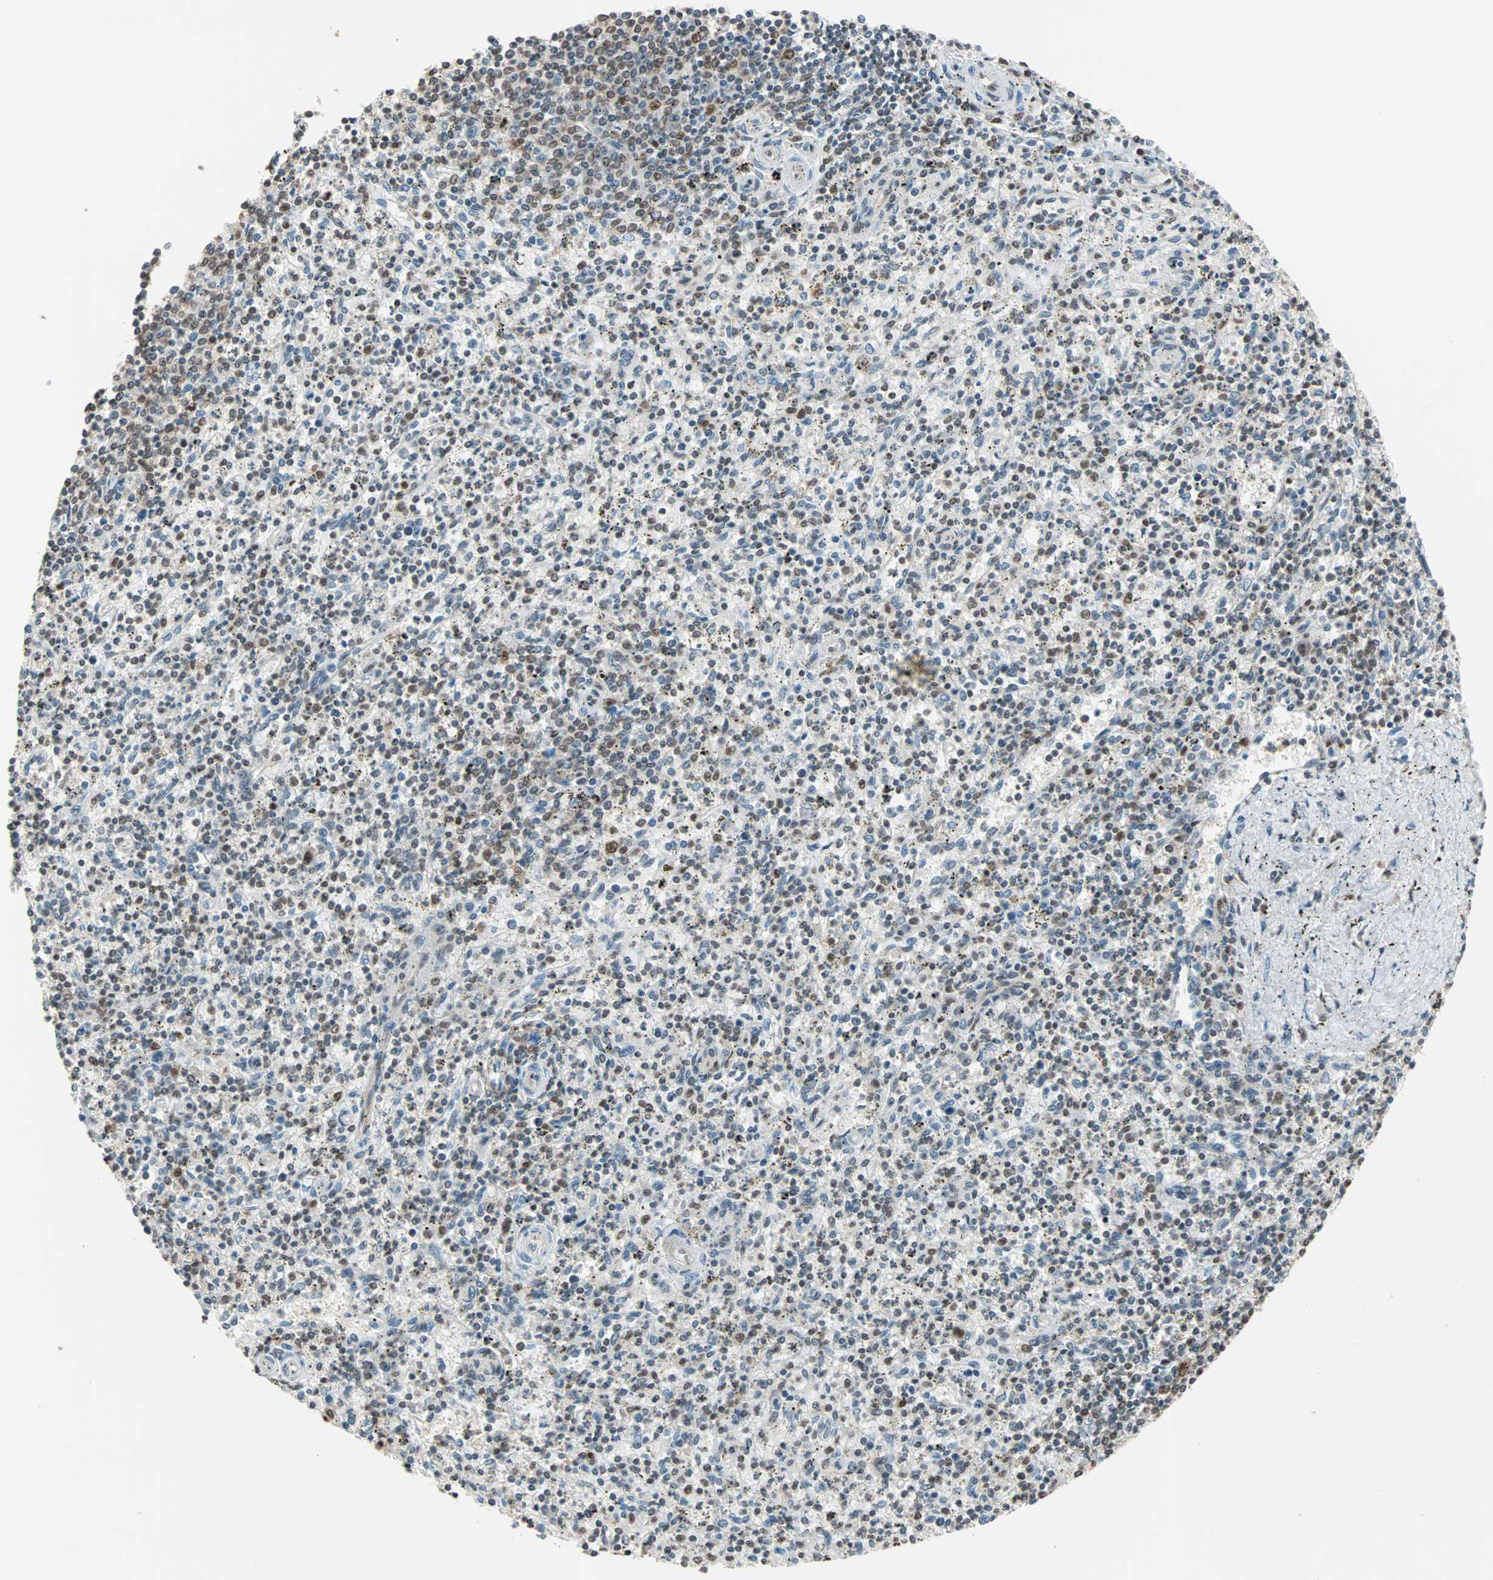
{"staining": {"intensity": "weak", "quantity": "25%-75%", "location": "nuclear"}, "tissue": "spleen", "cell_type": "Cells in red pulp", "image_type": "normal", "snomed": [{"axis": "morphology", "description": "Normal tissue, NOS"}, {"axis": "topography", "description": "Spleen"}], "caption": "High-magnification brightfield microscopy of unremarkable spleen stained with DAB (brown) and counterstained with hematoxylin (blue). cells in red pulp exhibit weak nuclear positivity is seen in approximately25%-75% of cells.", "gene": "DAZAP1", "patient": {"sex": "male", "age": 72}}